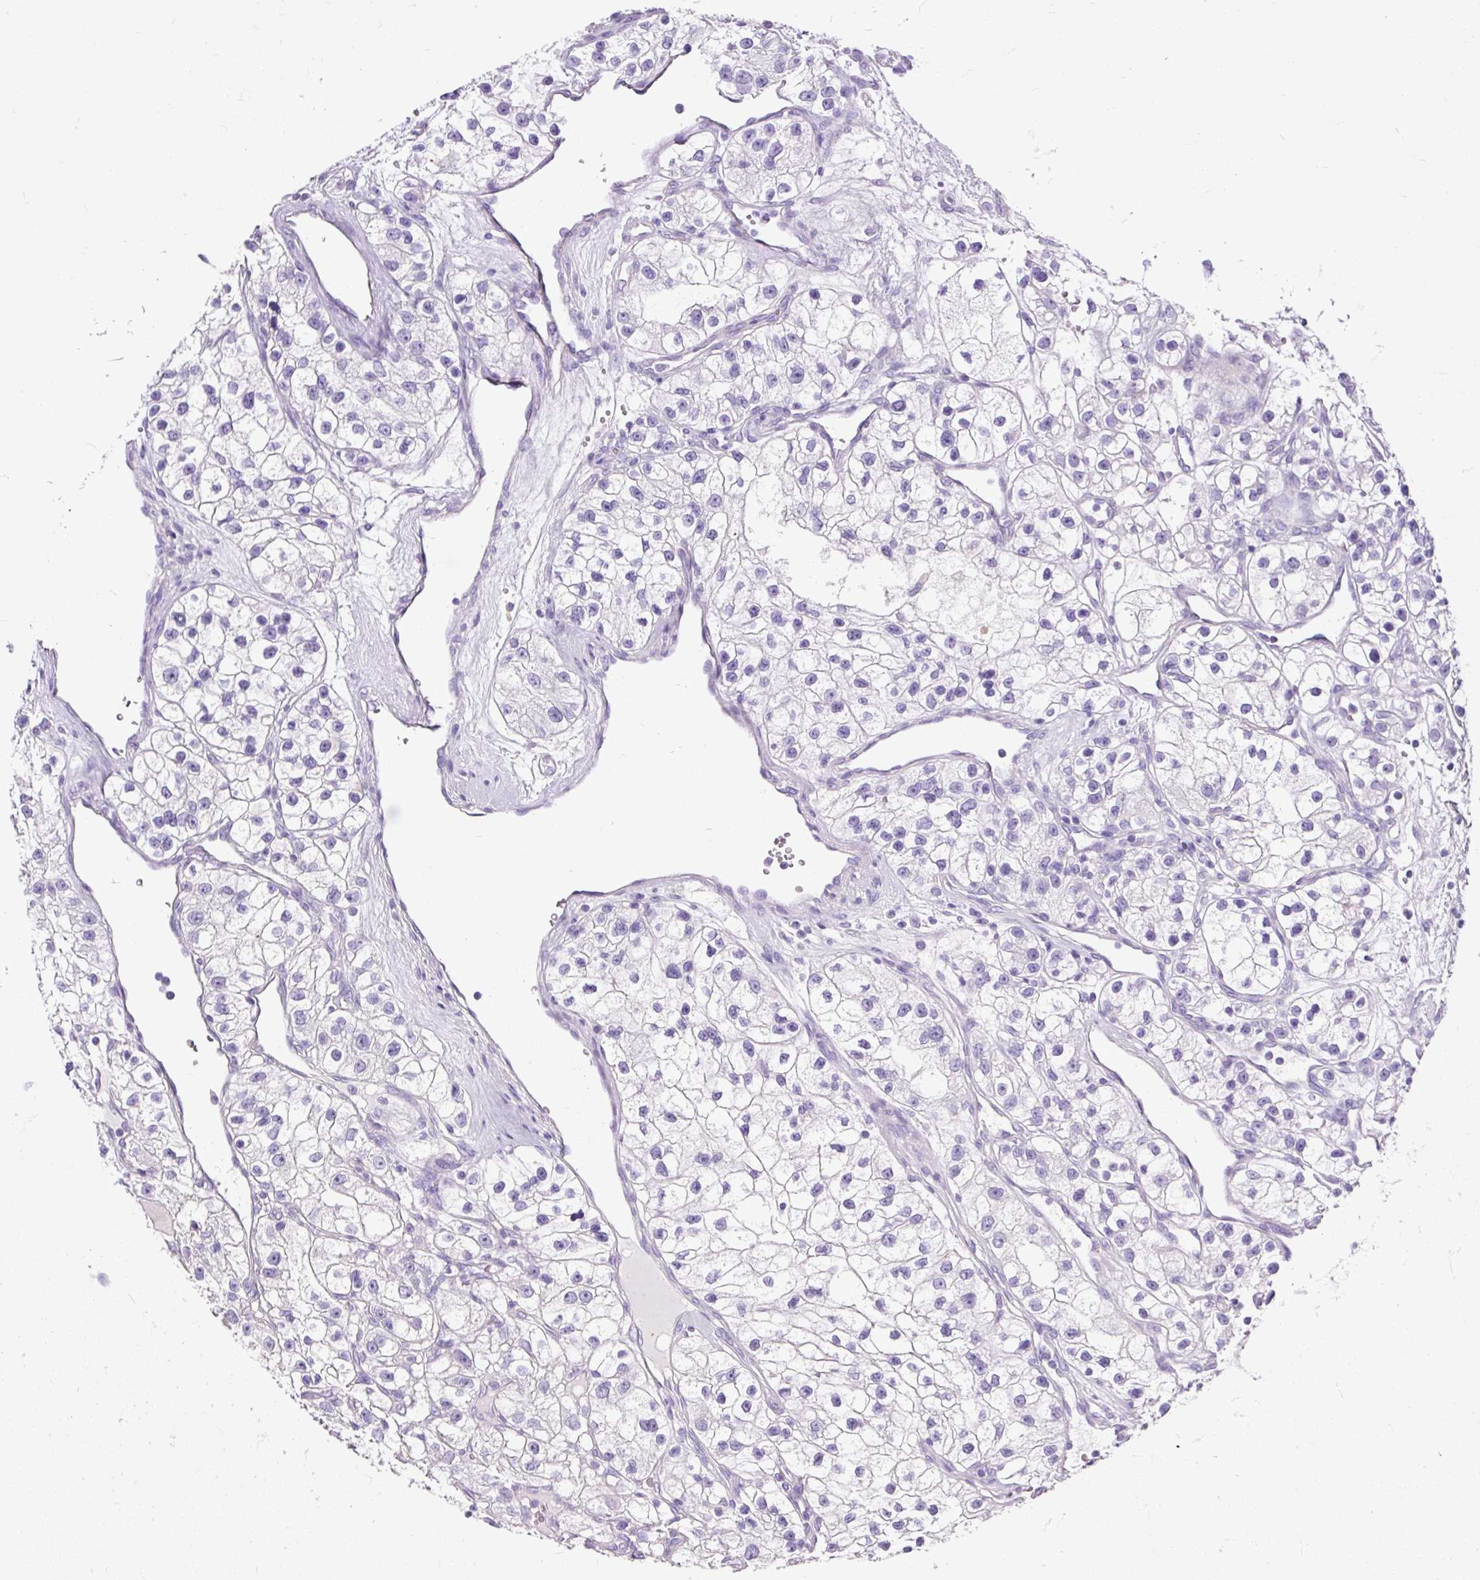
{"staining": {"intensity": "negative", "quantity": "none", "location": "none"}, "tissue": "renal cancer", "cell_type": "Tumor cells", "image_type": "cancer", "snomed": [{"axis": "morphology", "description": "Adenocarcinoma, NOS"}, {"axis": "topography", "description": "Kidney"}], "caption": "Immunohistochemical staining of adenocarcinoma (renal) demonstrates no significant staining in tumor cells.", "gene": "GBX1", "patient": {"sex": "female", "age": 57}}